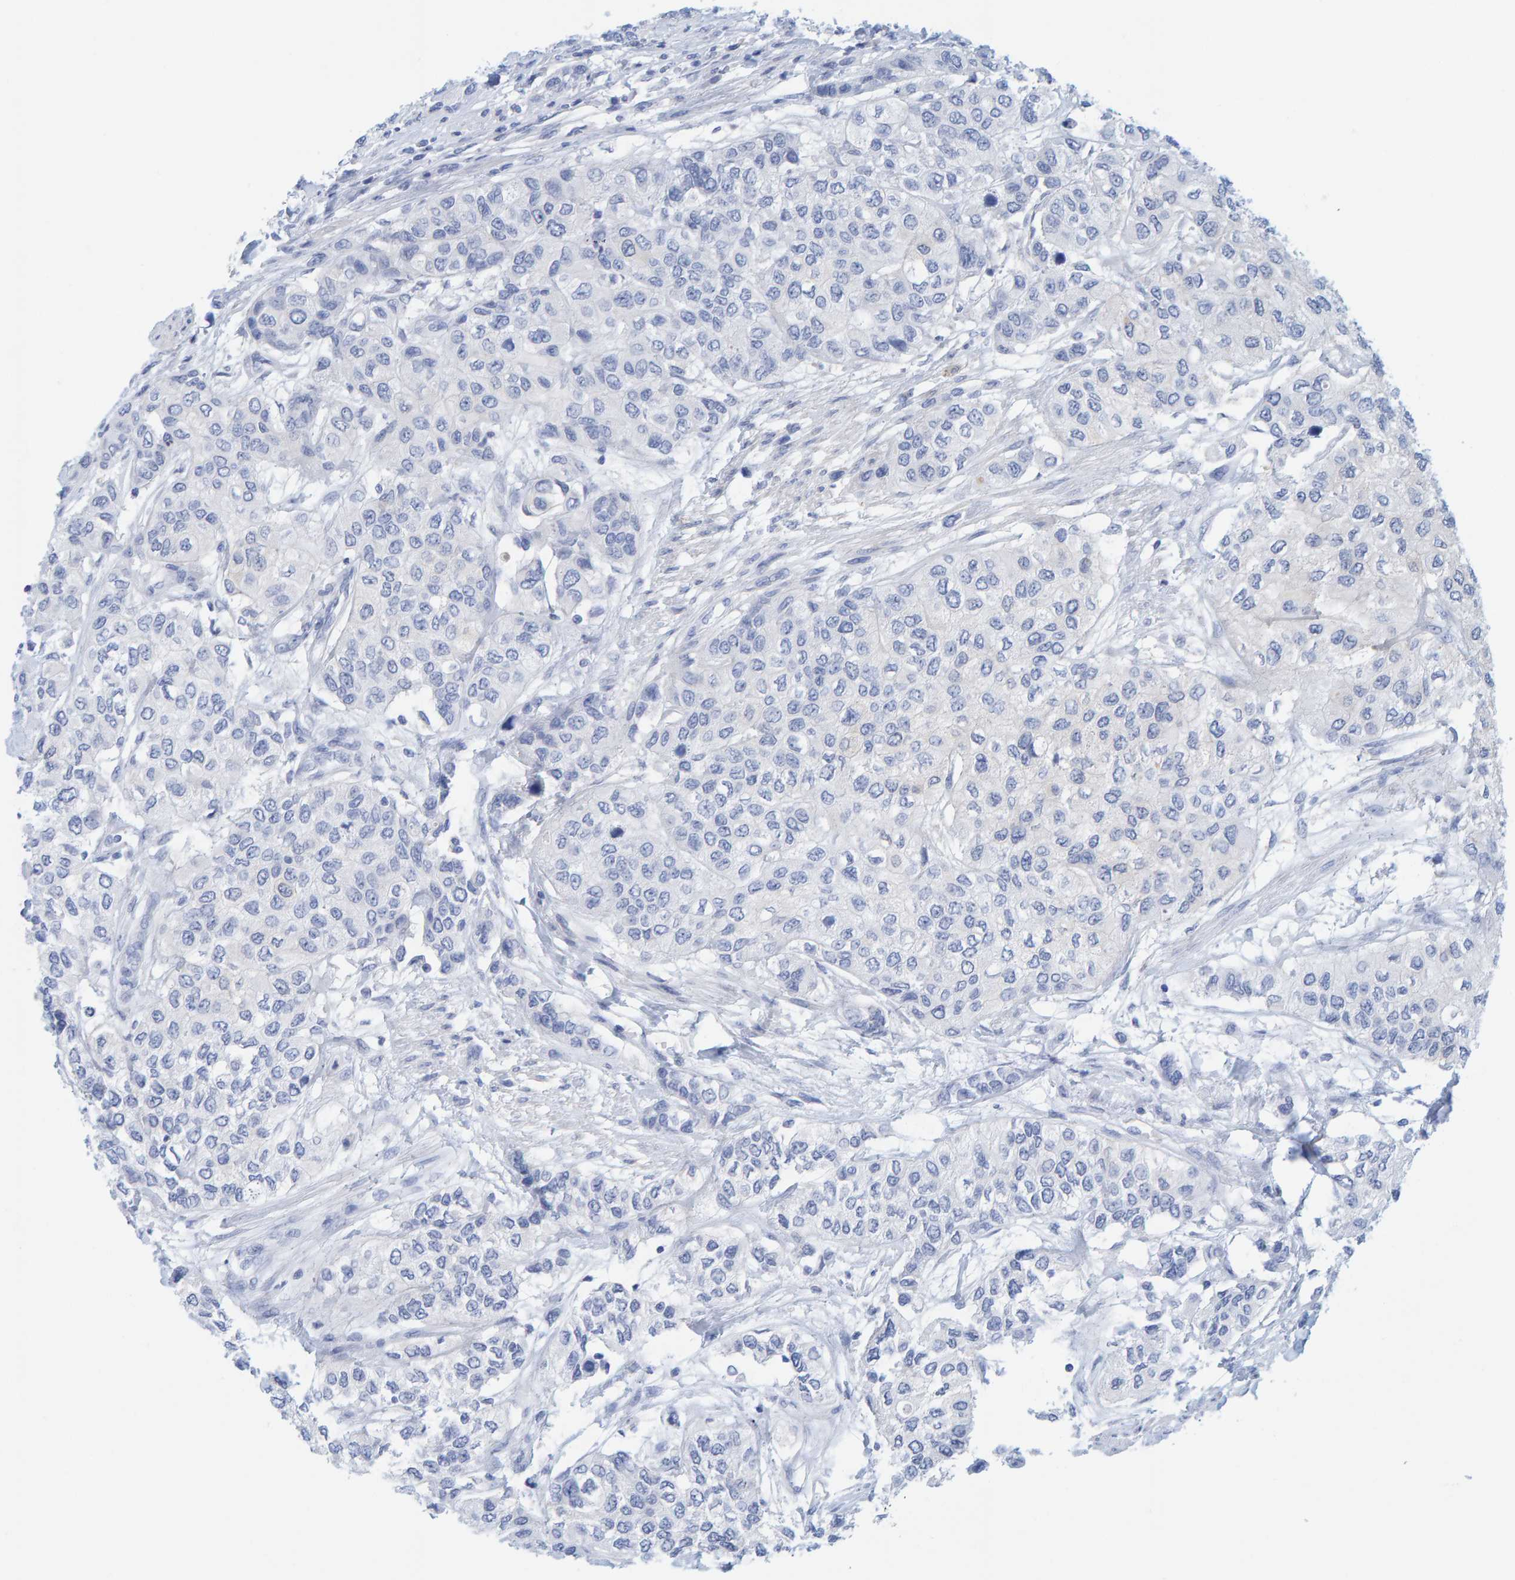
{"staining": {"intensity": "negative", "quantity": "none", "location": "none"}, "tissue": "urothelial cancer", "cell_type": "Tumor cells", "image_type": "cancer", "snomed": [{"axis": "morphology", "description": "Urothelial carcinoma, High grade"}, {"axis": "topography", "description": "Urinary bladder"}], "caption": "There is no significant positivity in tumor cells of urothelial cancer.", "gene": "KLHL11", "patient": {"sex": "female", "age": 56}}